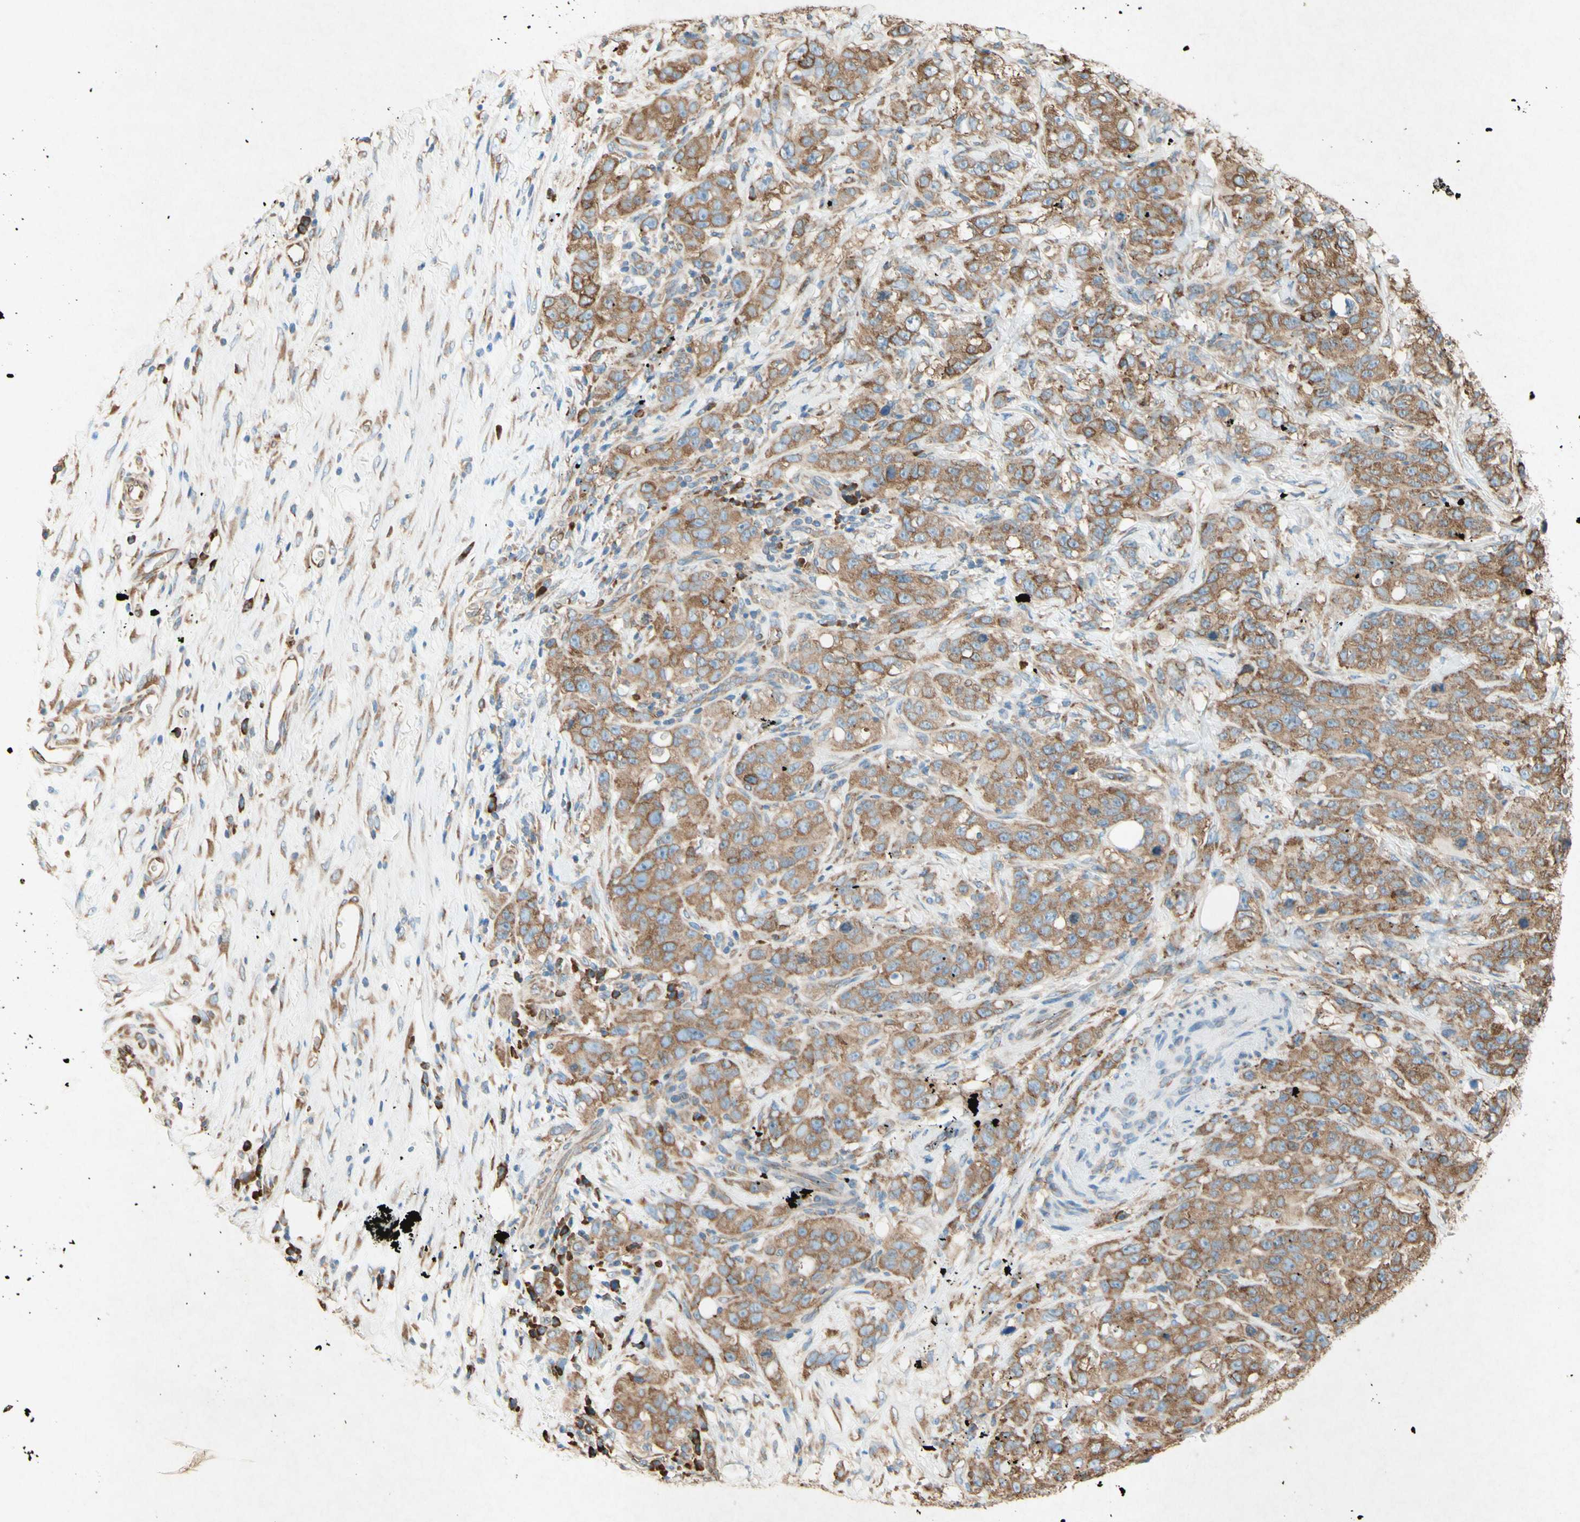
{"staining": {"intensity": "moderate", "quantity": ">75%", "location": "cytoplasmic/membranous"}, "tissue": "stomach cancer", "cell_type": "Tumor cells", "image_type": "cancer", "snomed": [{"axis": "morphology", "description": "Adenocarcinoma, NOS"}, {"axis": "topography", "description": "Stomach"}], "caption": "Immunohistochemical staining of human stomach cancer (adenocarcinoma) demonstrates medium levels of moderate cytoplasmic/membranous protein staining in approximately >75% of tumor cells.", "gene": "PABPC1", "patient": {"sex": "male", "age": 48}}